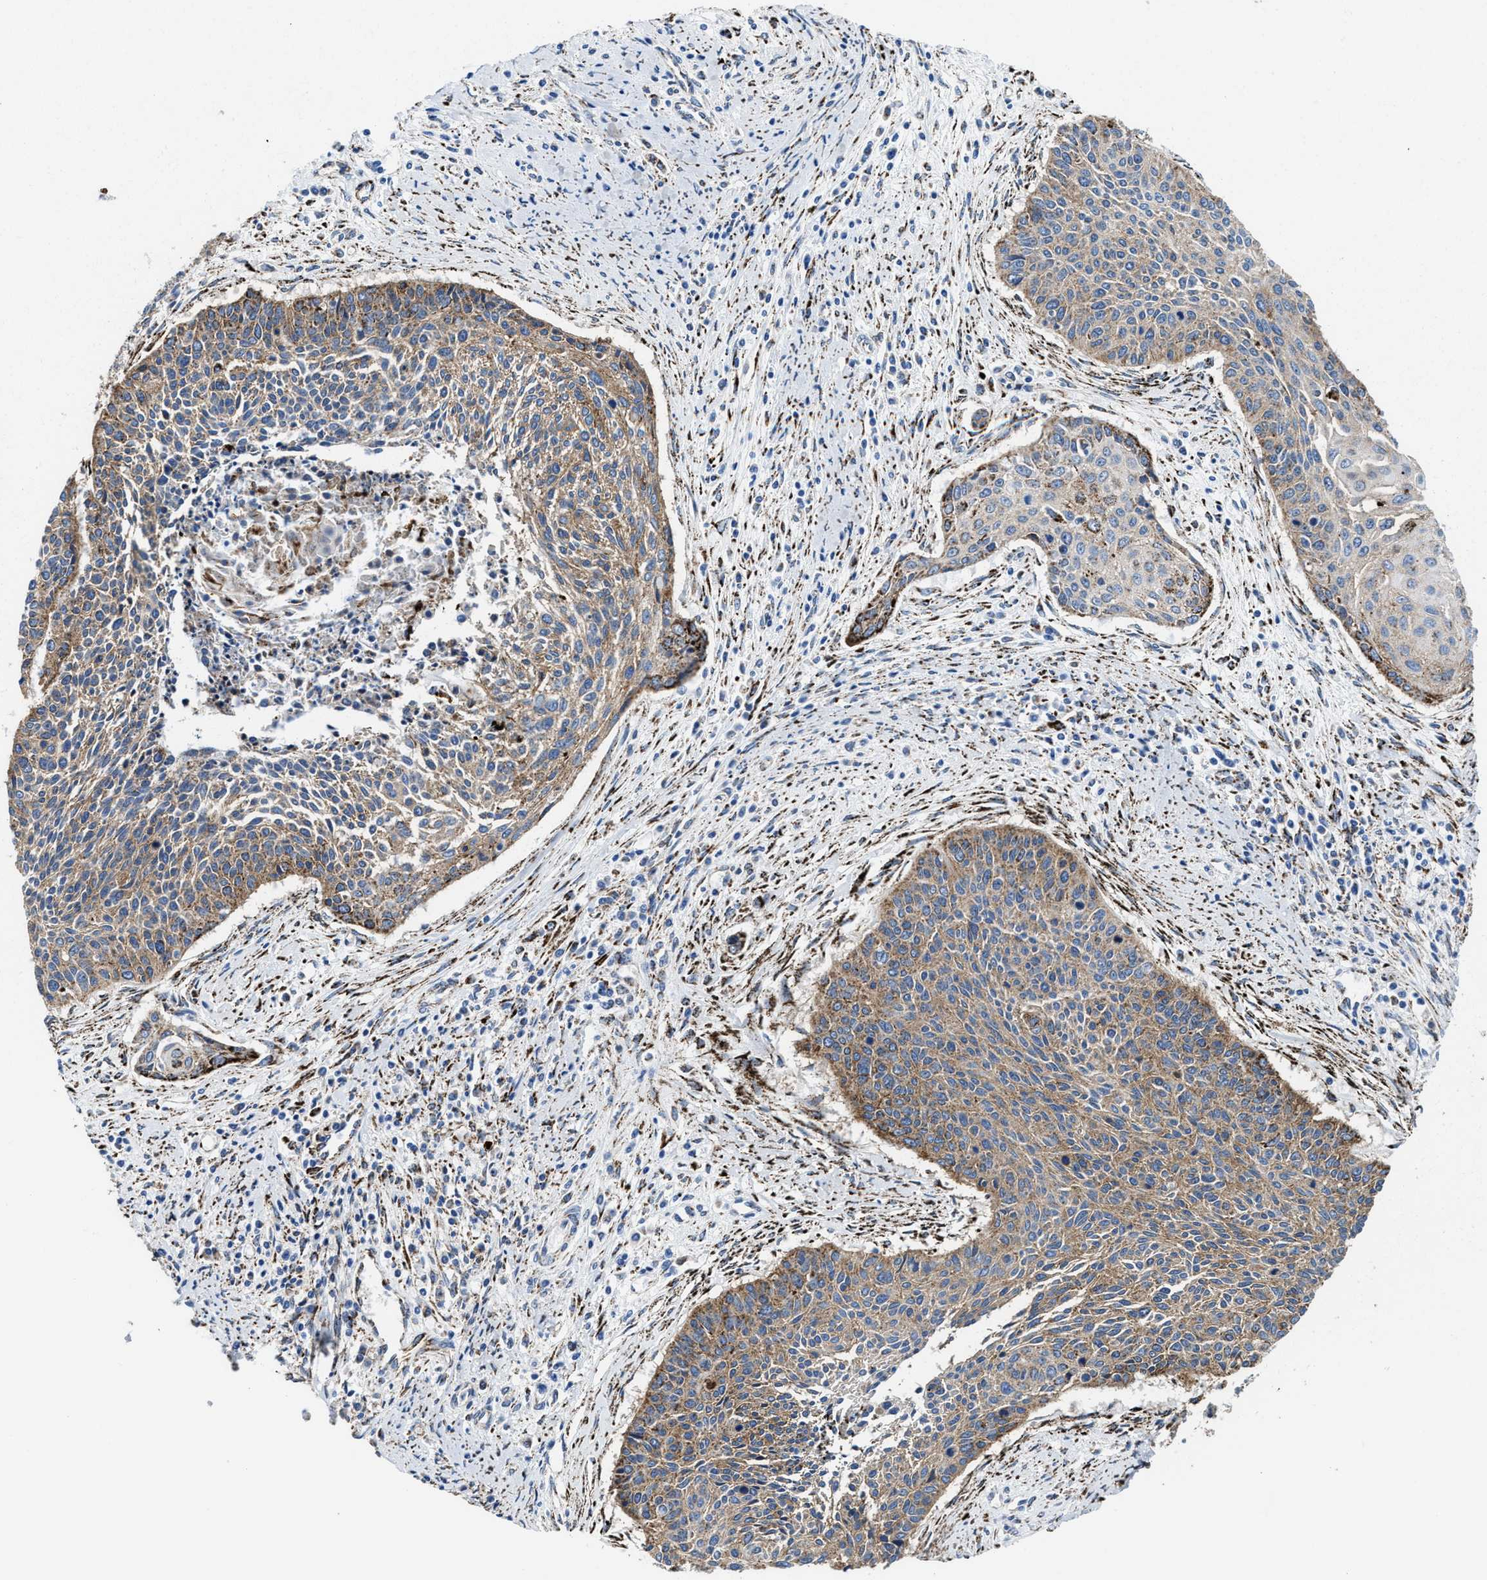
{"staining": {"intensity": "moderate", "quantity": "25%-75%", "location": "cytoplasmic/membranous"}, "tissue": "cervical cancer", "cell_type": "Tumor cells", "image_type": "cancer", "snomed": [{"axis": "morphology", "description": "Squamous cell carcinoma, NOS"}, {"axis": "topography", "description": "Cervix"}], "caption": "Immunohistochemical staining of cervical cancer shows medium levels of moderate cytoplasmic/membranous staining in approximately 25%-75% of tumor cells.", "gene": "ALDH1B1", "patient": {"sex": "female", "age": 55}}